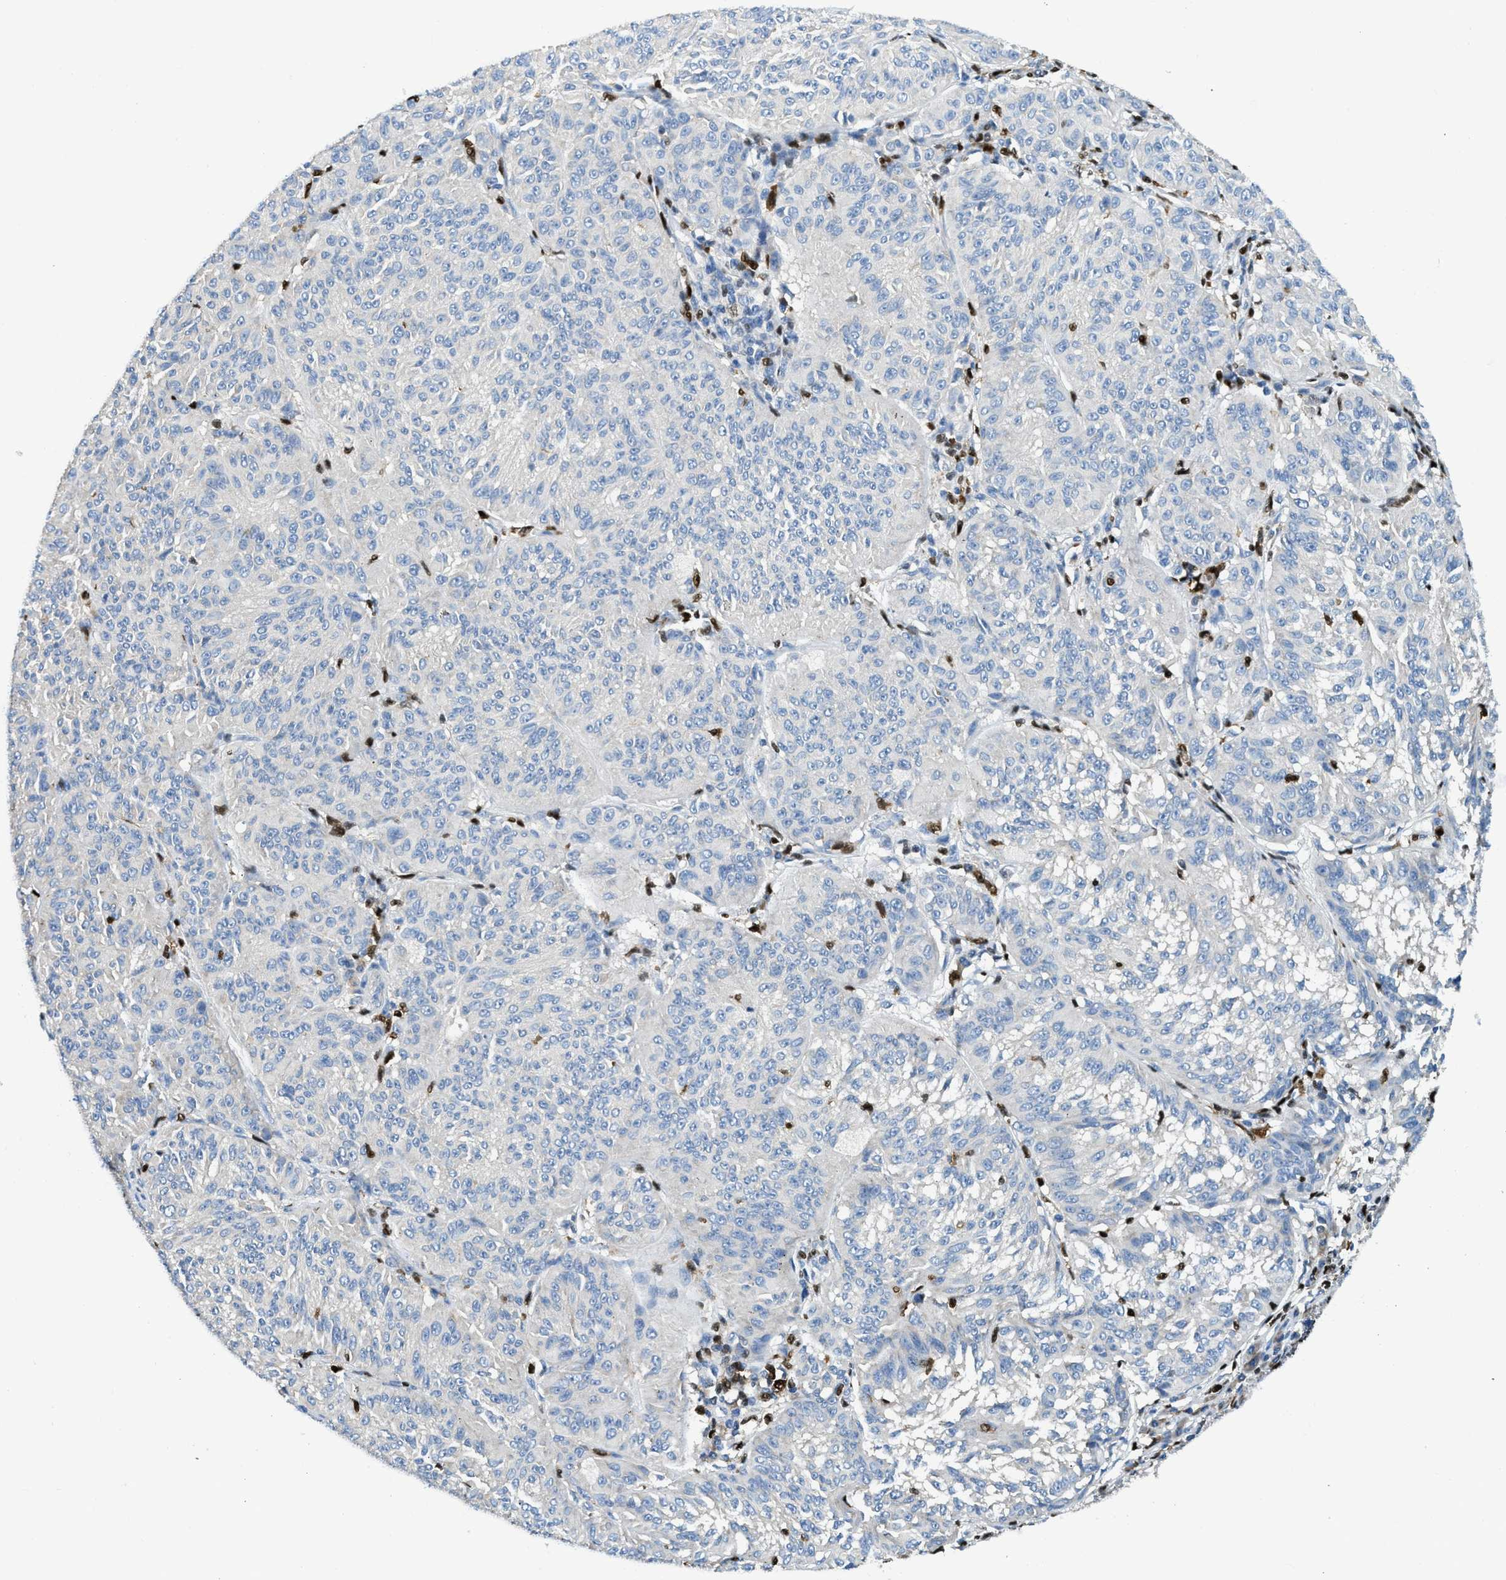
{"staining": {"intensity": "negative", "quantity": "none", "location": "none"}, "tissue": "melanoma", "cell_type": "Tumor cells", "image_type": "cancer", "snomed": [{"axis": "morphology", "description": "Malignant melanoma, NOS"}, {"axis": "topography", "description": "Skin"}], "caption": "Tumor cells are negative for protein expression in human malignant melanoma.", "gene": "TOX", "patient": {"sex": "female", "age": 72}}